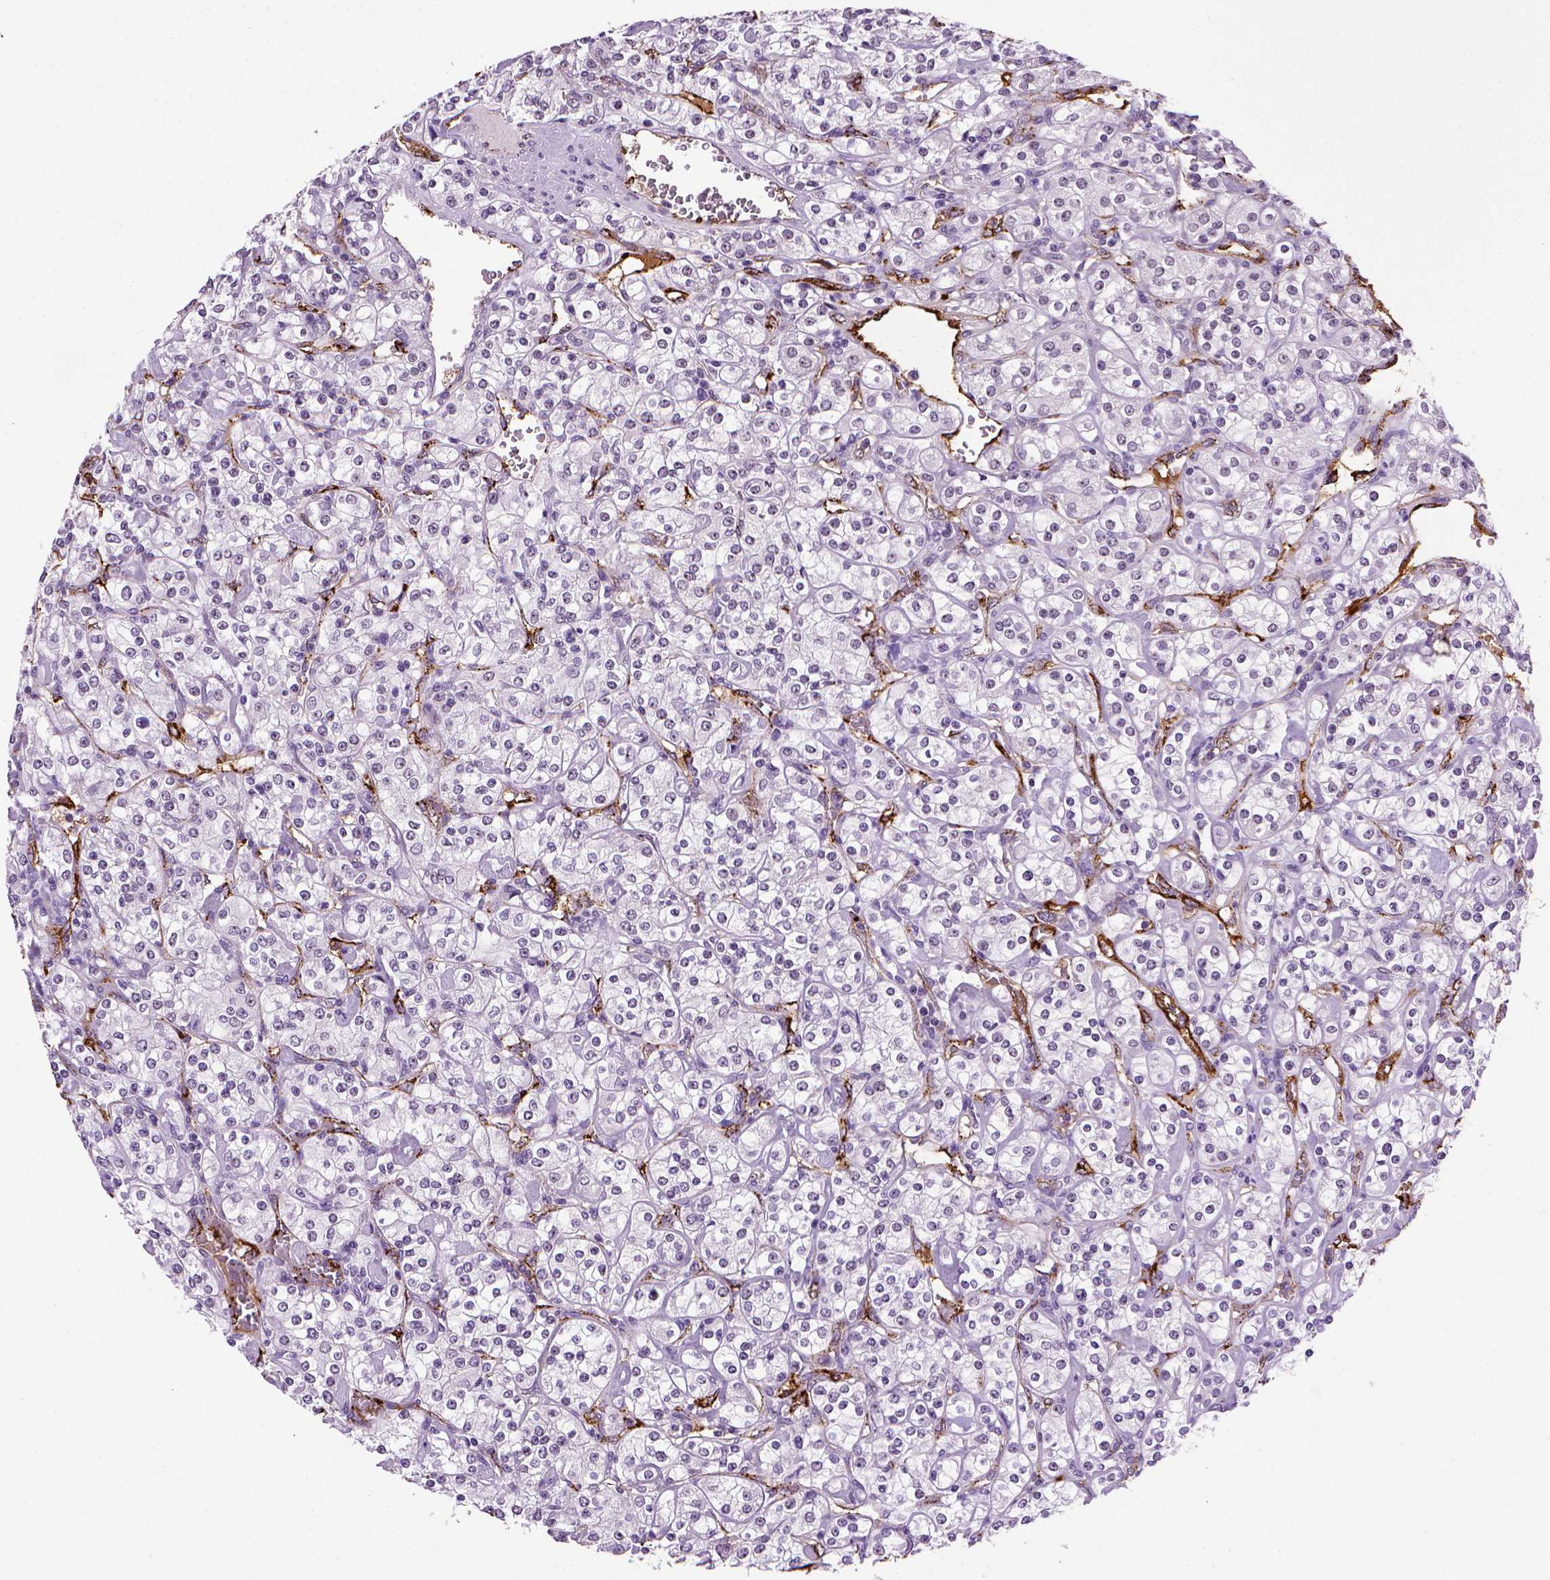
{"staining": {"intensity": "negative", "quantity": "none", "location": "none"}, "tissue": "renal cancer", "cell_type": "Tumor cells", "image_type": "cancer", "snomed": [{"axis": "morphology", "description": "Adenocarcinoma, NOS"}, {"axis": "topography", "description": "Kidney"}], "caption": "A histopathology image of human renal adenocarcinoma is negative for staining in tumor cells.", "gene": "VWF", "patient": {"sex": "male", "age": 77}}